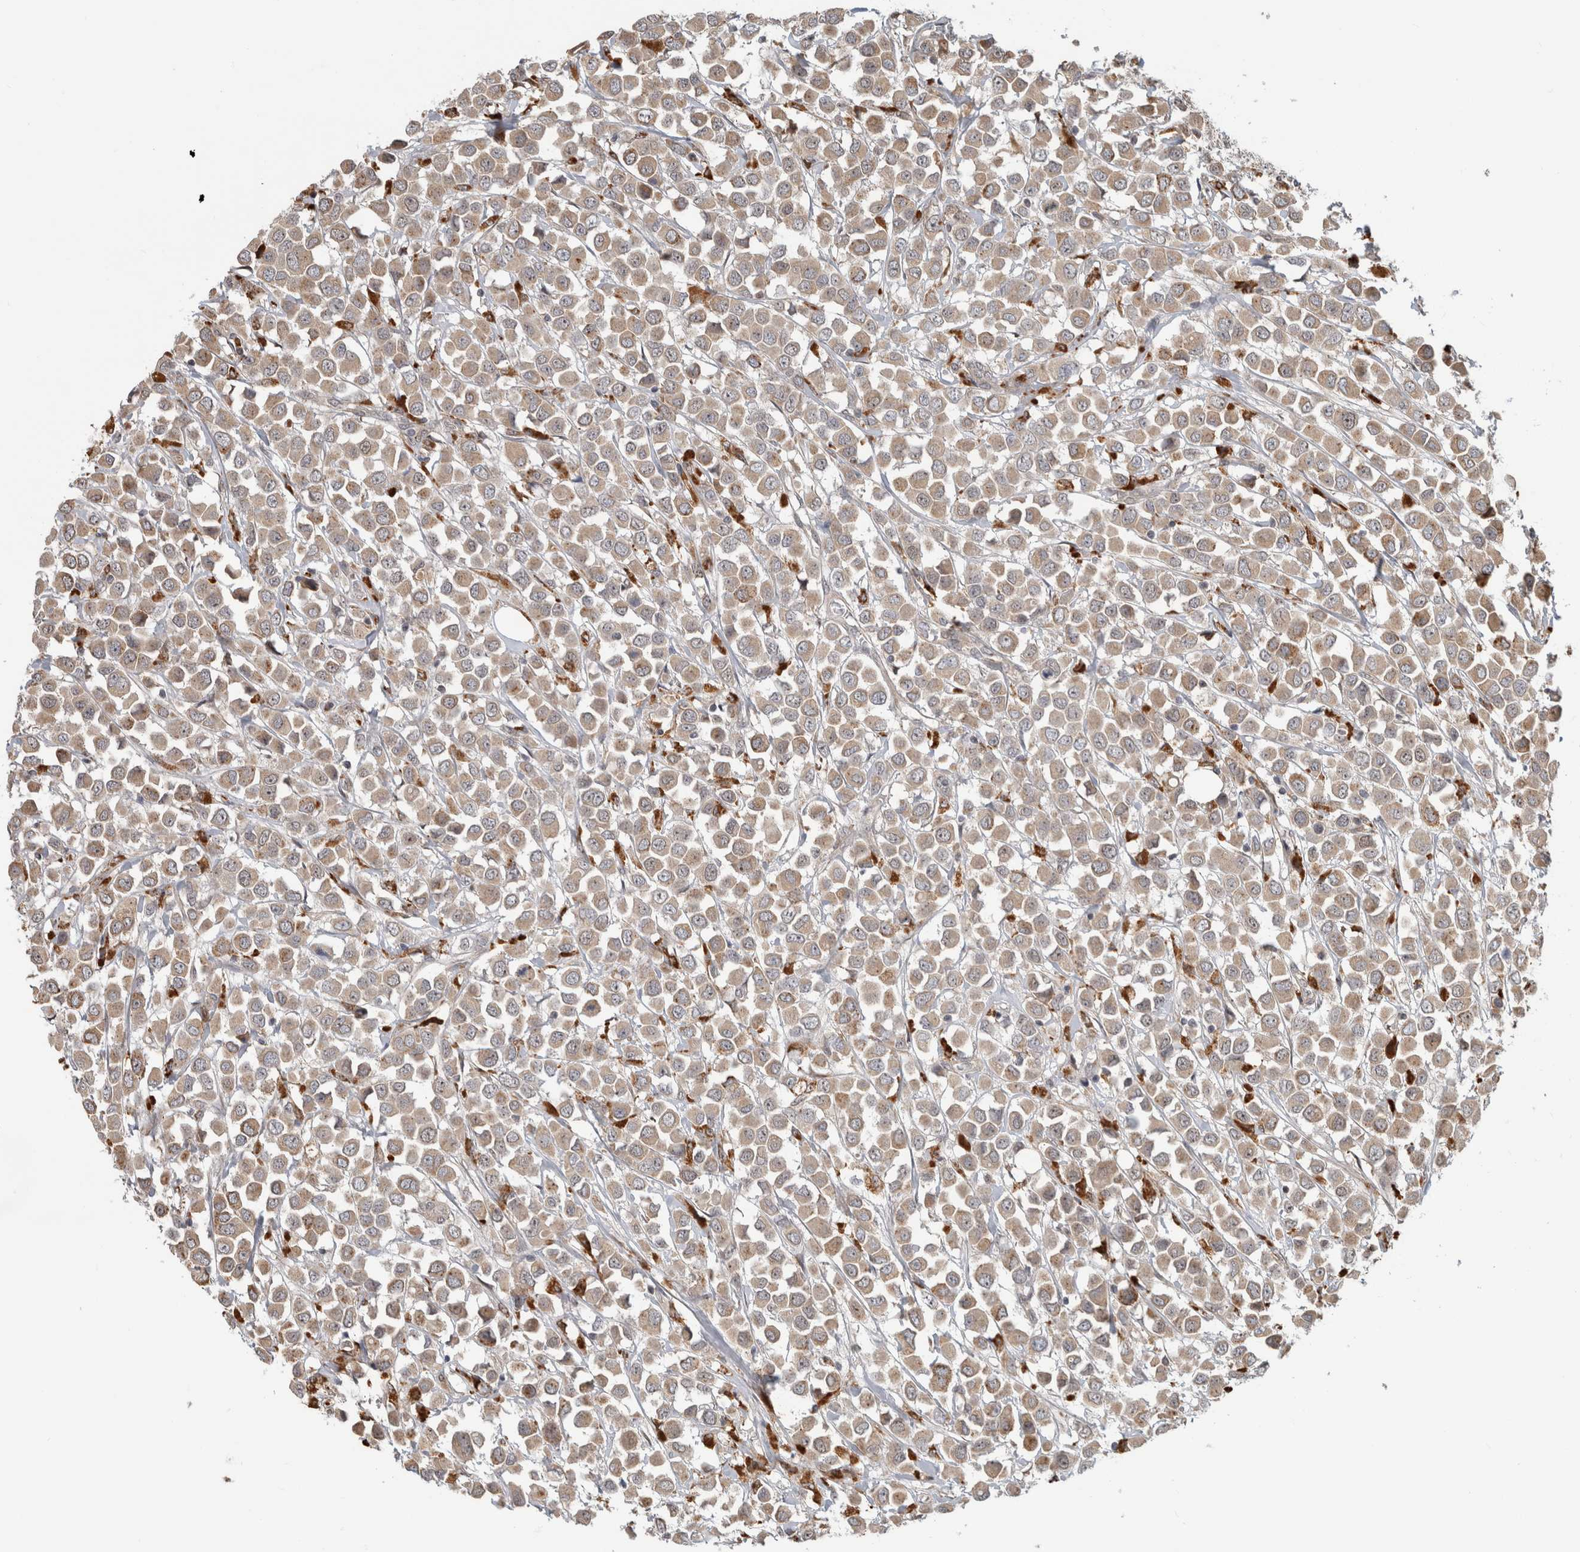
{"staining": {"intensity": "weak", "quantity": ">75%", "location": "cytoplasmic/membranous"}, "tissue": "breast cancer", "cell_type": "Tumor cells", "image_type": "cancer", "snomed": [{"axis": "morphology", "description": "Duct carcinoma"}, {"axis": "topography", "description": "Breast"}], "caption": "Immunohistochemistry (DAB) staining of breast cancer (invasive ductal carcinoma) displays weak cytoplasmic/membranous protein staining in about >75% of tumor cells.", "gene": "NAB2", "patient": {"sex": "female", "age": 61}}